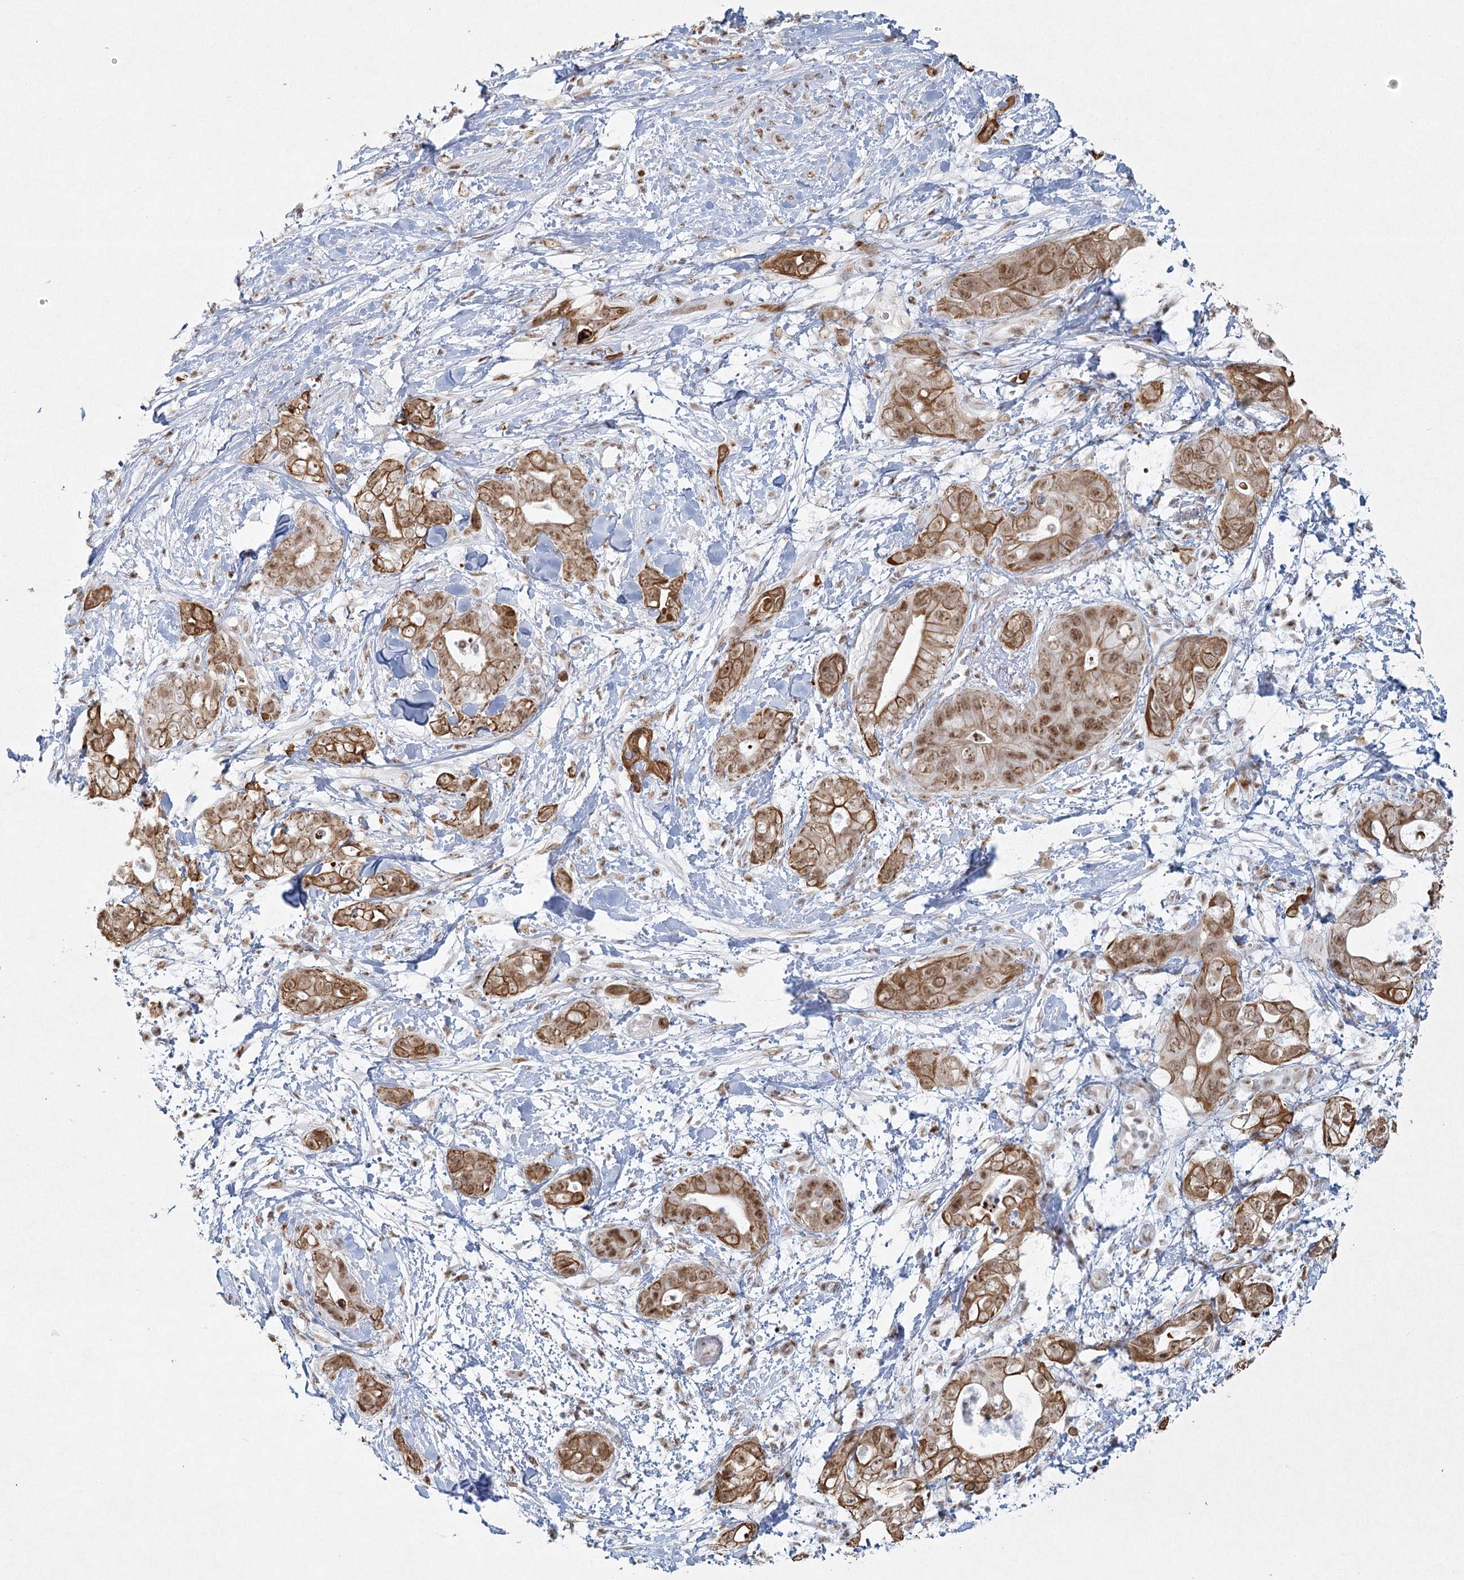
{"staining": {"intensity": "moderate", "quantity": ">75%", "location": "cytoplasmic/membranous,nuclear"}, "tissue": "pancreatic cancer", "cell_type": "Tumor cells", "image_type": "cancer", "snomed": [{"axis": "morphology", "description": "Adenocarcinoma, NOS"}, {"axis": "topography", "description": "Pancreas"}], "caption": "Pancreatic cancer (adenocarcinoma) stained with IHC demonstrates moderate cytoplasmic/membranous and nuclear positivity in approximately >75% of tumor cells.", "gene": "U2SURP", "patient": {"sex": "female", "age": 78}}